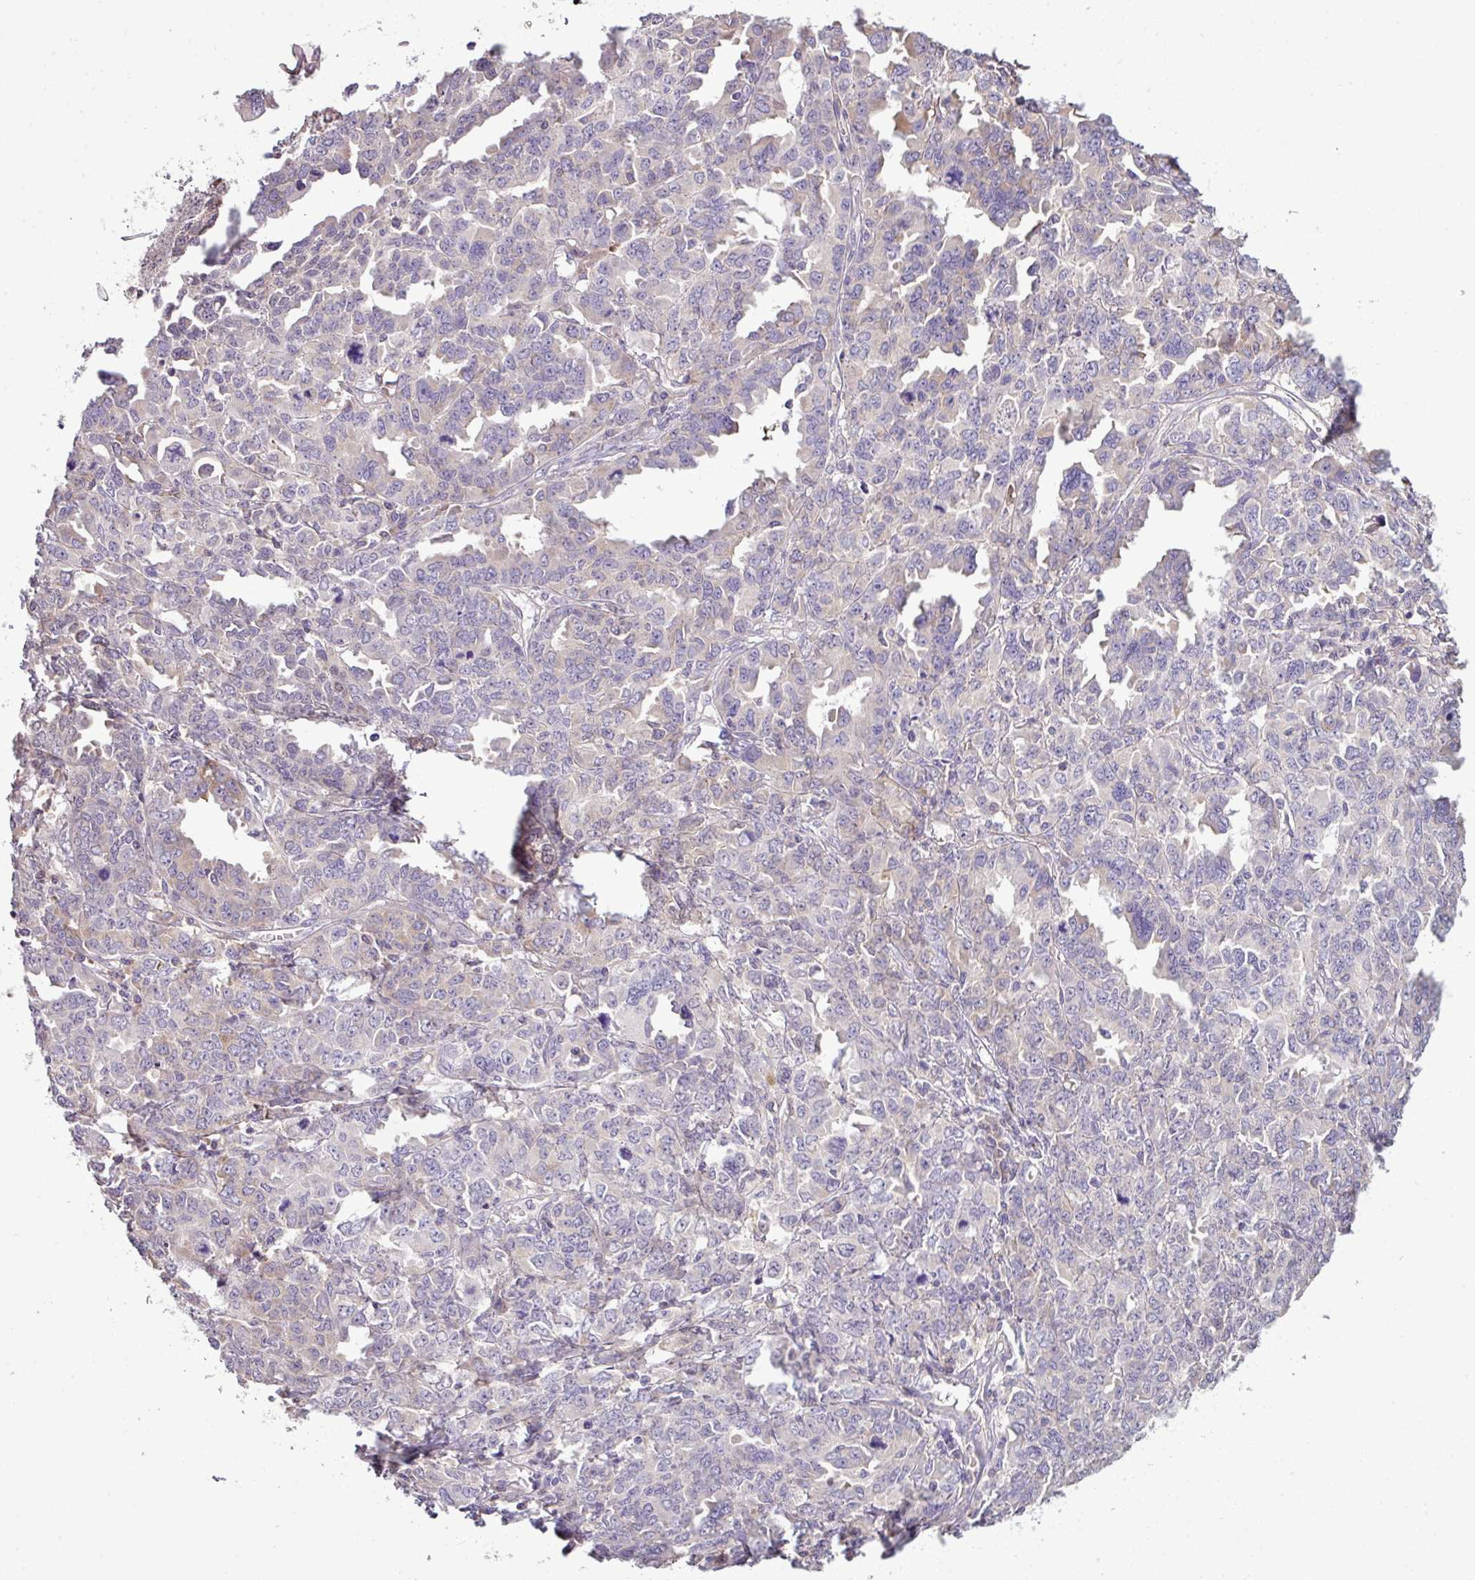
{"staining": {"intensity": "negative", "quantity": "none", "location": "none"}, "tissue": "ovarian cancer", "cell_type": "Tumor cells", "image_type": "cancer", "snomed": [{"axis": "morphology", "description": "Adenocarcinoma, NOS"}, {"axis": "morphology", "description": "Carcinoma, endometroid"}, {"axis": "topography", "description": "Ovary"}], "caption": "A high-resolution micrograph shows immunohistochemistry staining of endometroid carcinoma (ovarian), which demonstrates no significant positivity in tumor cells.", "gene": "AGAP5", "patient": {"sex": "female", "age": 72}}